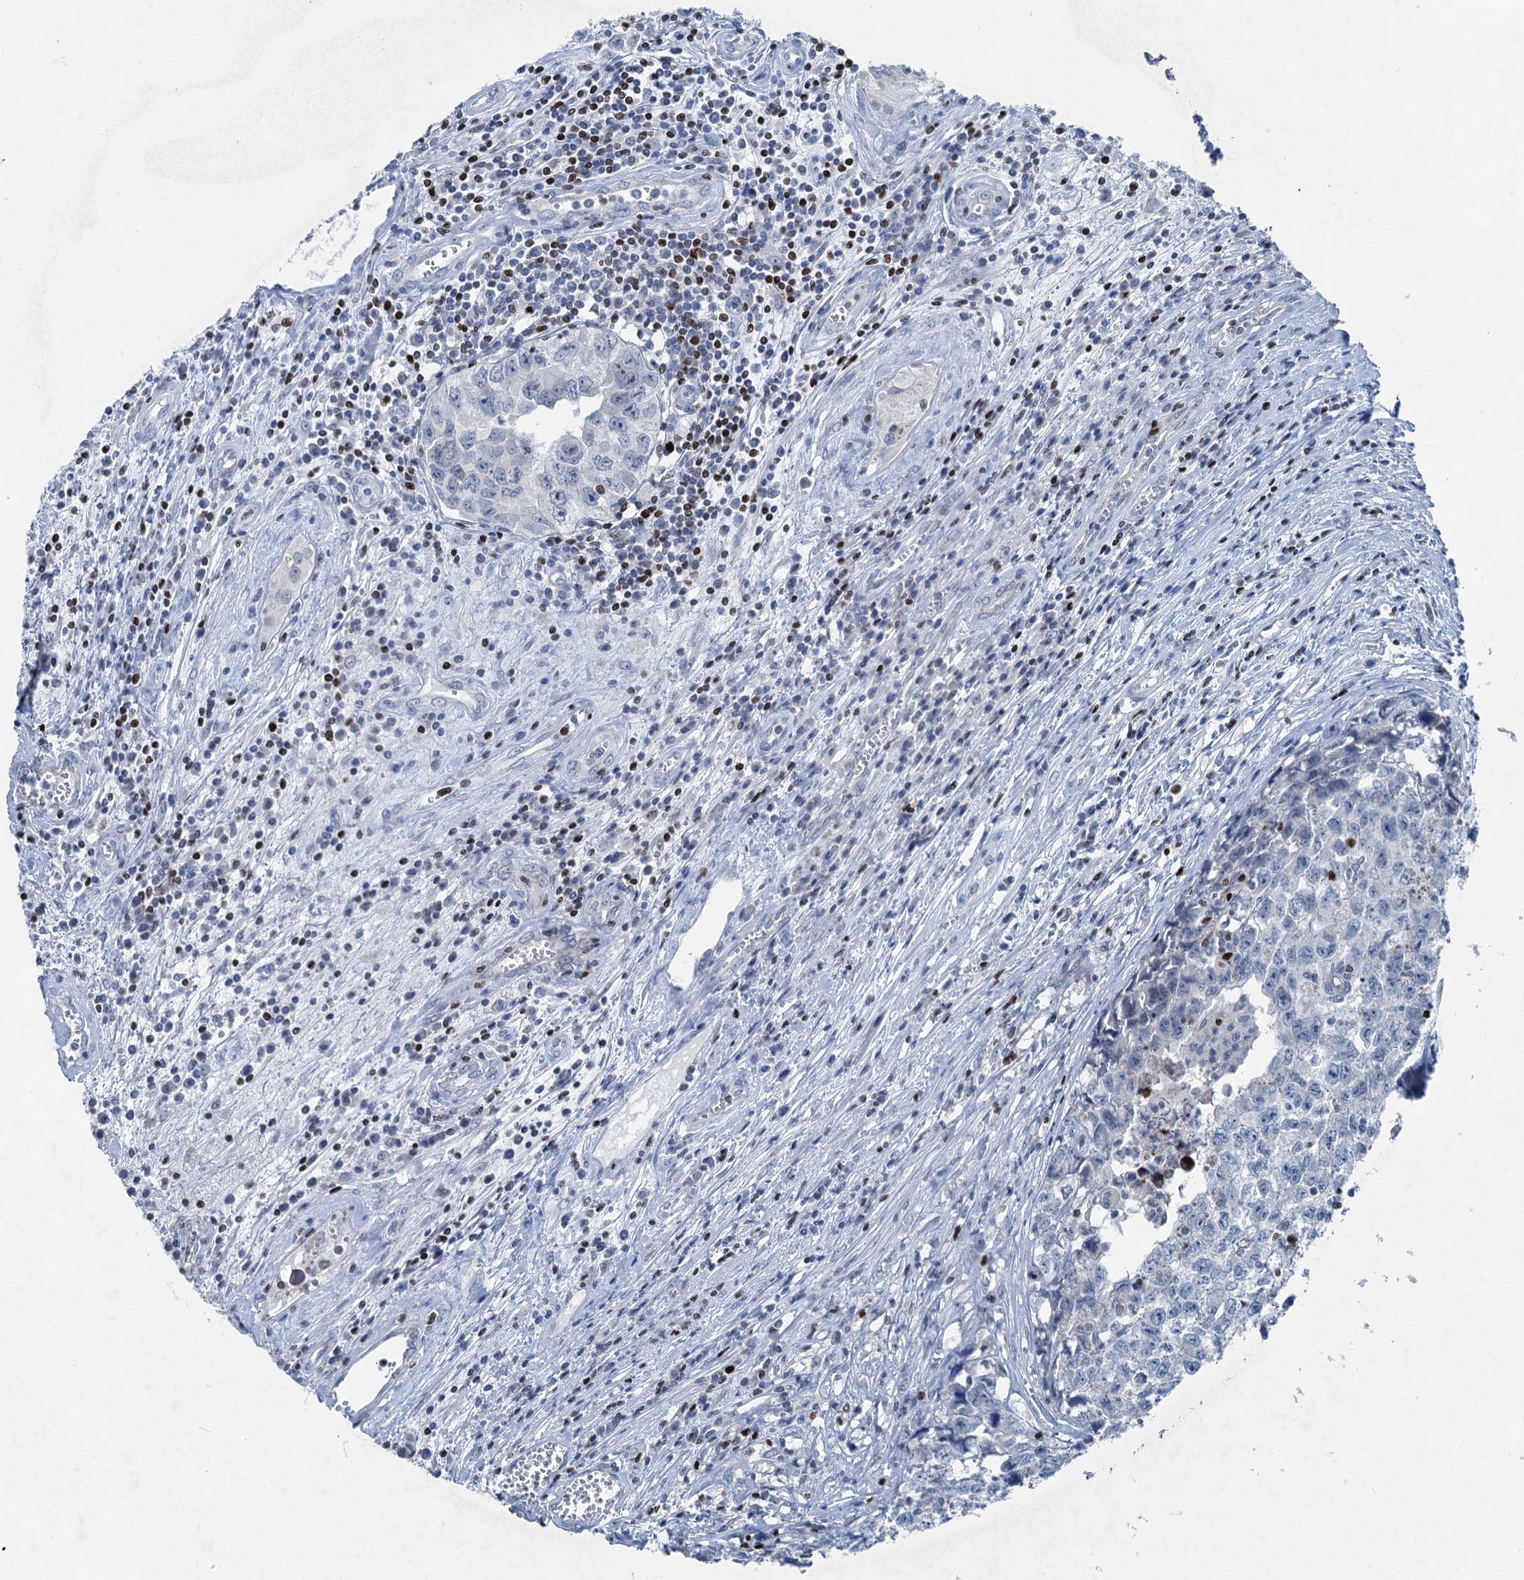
{"staining": {"intensity": "negative", "quantity": "none", "location": "none"}, "tissue": "testis cancer", "cell_type": "Tumor cells", "image_type": "cancer", "snomed": [{"axis": "morphology", "description": "Seminoma, NOS"}, {"axis": "morphology", "description": "Carcinoma, Embryonal, NOS"}, {"axis": "topography", "description": "Testis"}], "caption": "Human testis seminoma stained for a protein using IHC displays no expression in tumor cells.", "gene": "ELP4", "patient": {"sex": "male", "age": 43}}